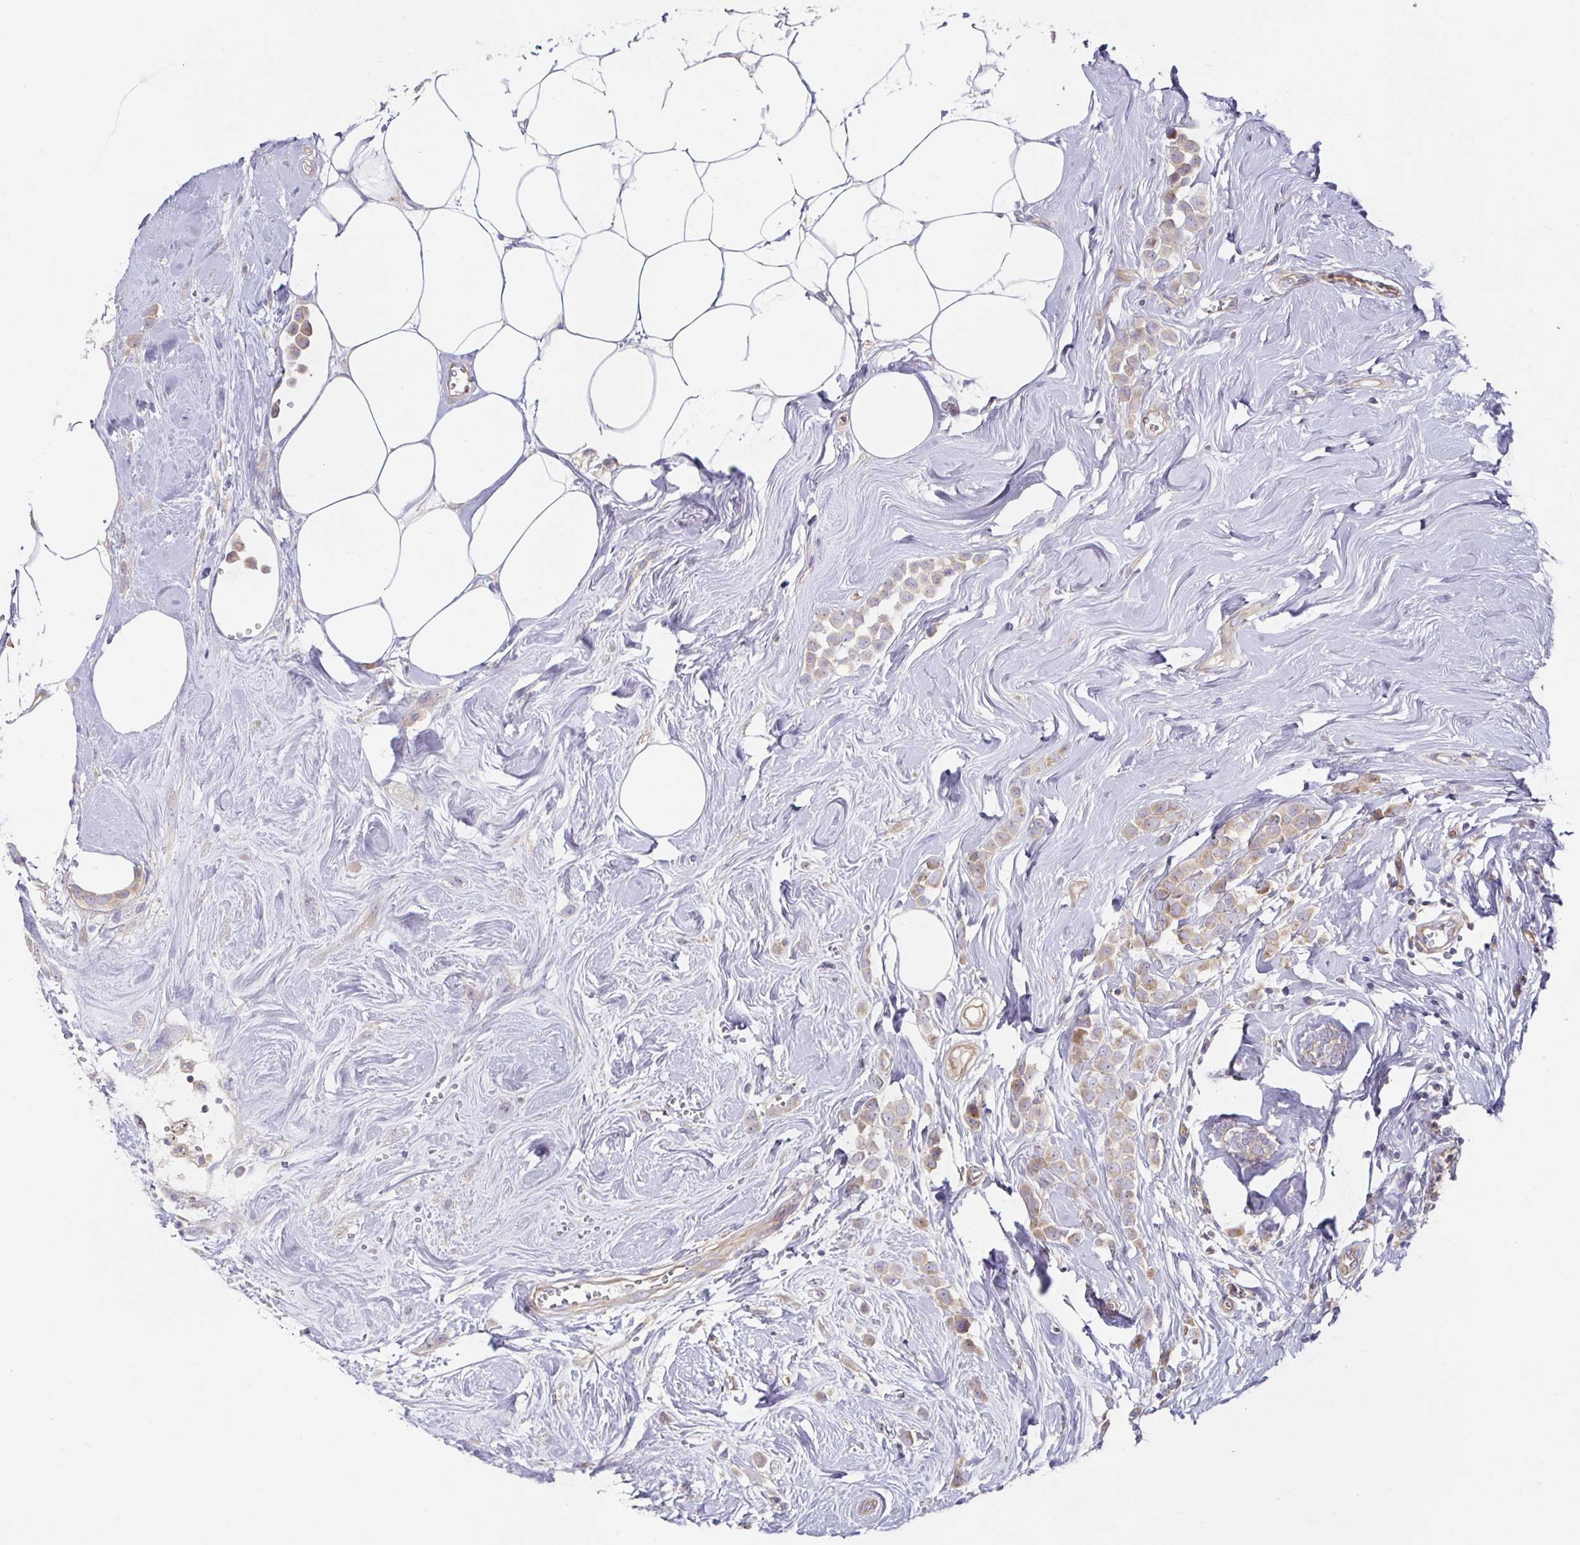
{"staining": {"intensity": "weak", "quantity": ">75%", "location": "cytoplasmic/membranous"}, "tissue": "breast cancer", "cell_type": "Tumor cells", "image_type": "cancer", "snomed": [{"axis": "morphology", "description": "Duct carcinoma"}, {"axis": "topography", "description": "Breast"}], "caption": "Protein staining of intraductal carcinoma (breast) tissue shows weak cytoplasmic/membranous staining in about >75% of tumor cells. Immunohistochemistry (ihc) stains the protein in brown and the nuclei are stained blue.", "gene": "METTL22", "patient": {"sex": "female", "age": 80}}